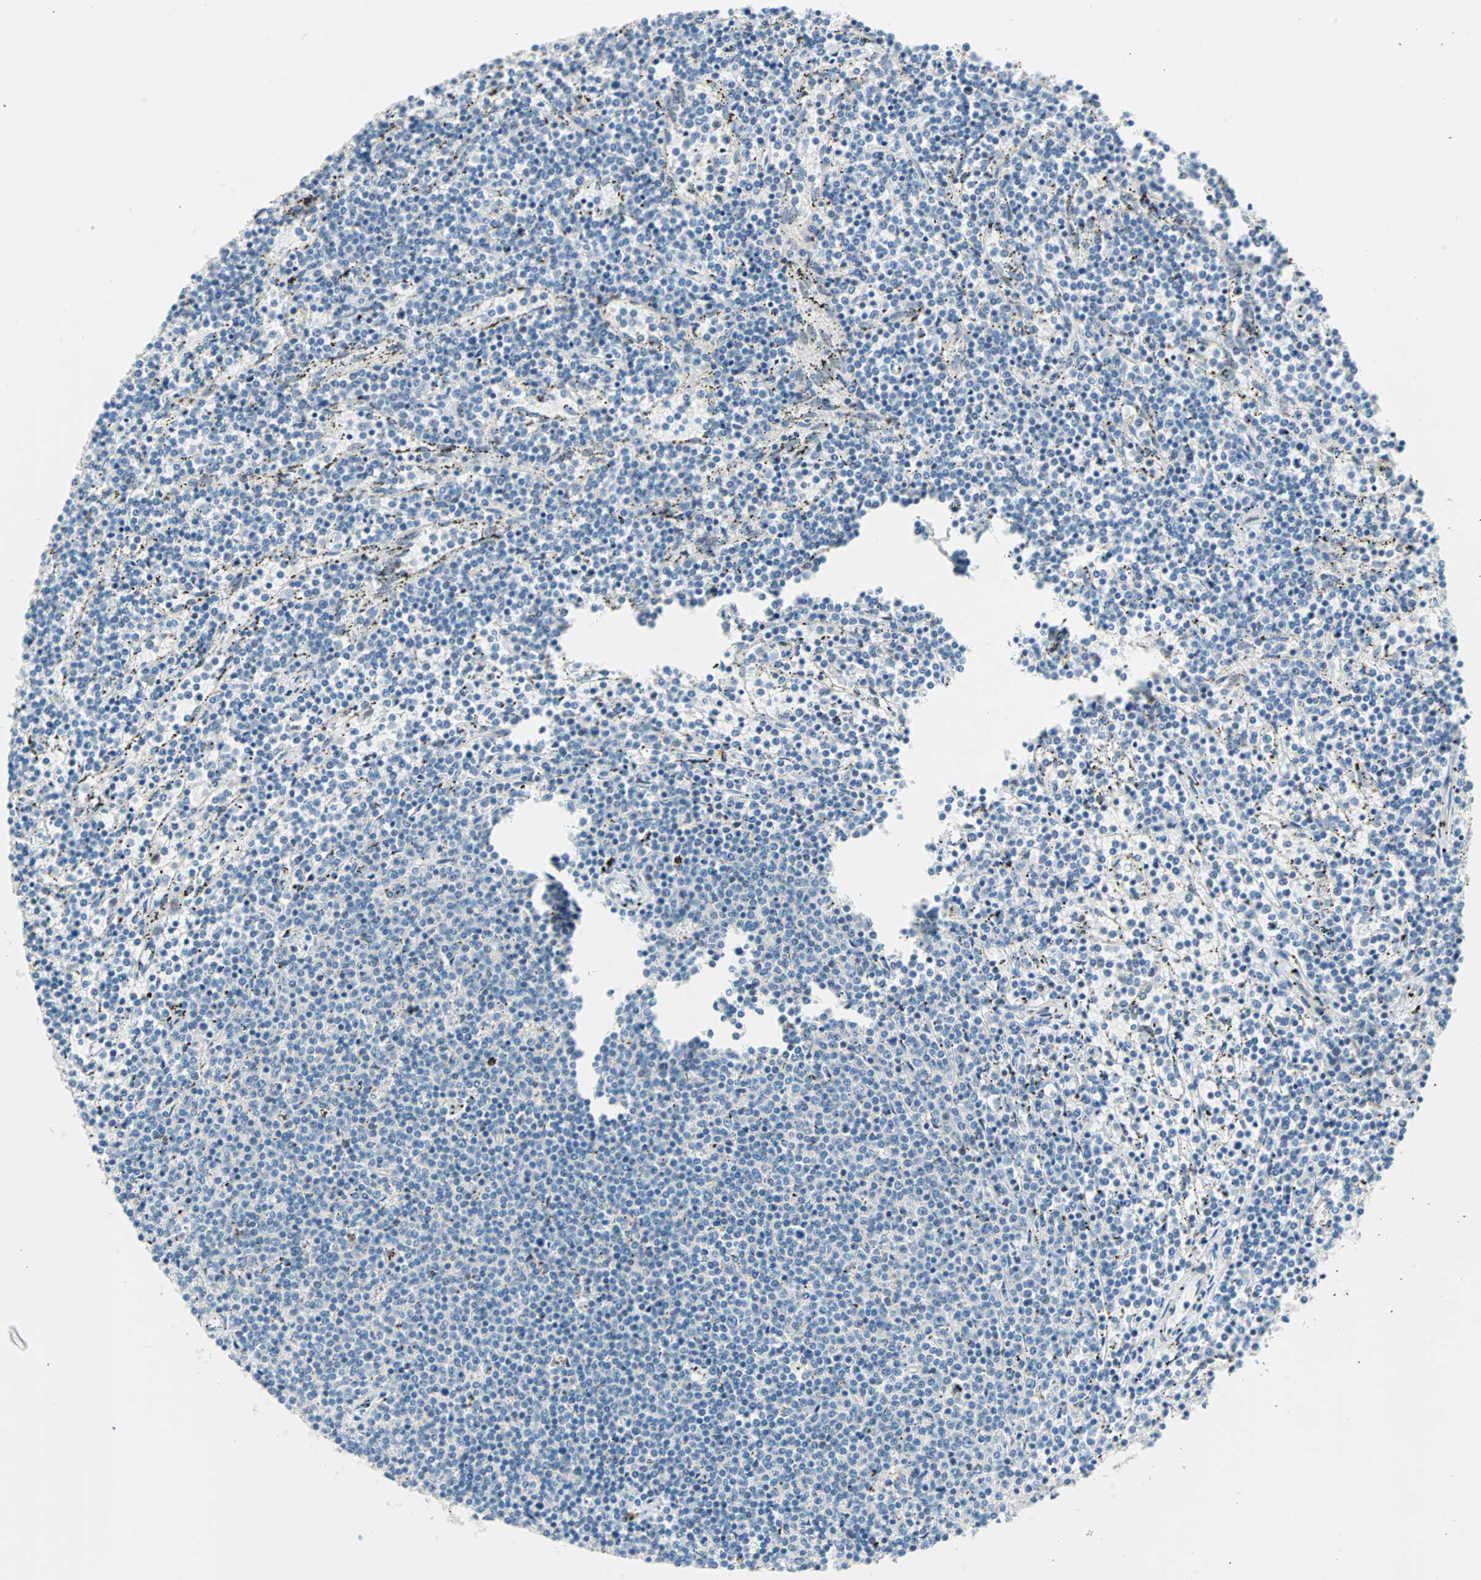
{"staining": {"intensity": "negative", "quantity": "none", "location": "none"}, "tissue": "lymphoma", "cell_type": "Tumor cells", "image_type": "cancer", "snomed": [{"axis": "morphology", "description": "Malignant lymphoma, non-Hodgkin's type, Low grade"}, {"axis": "topography", "description": "Spleen"}], "caption": "Image shows no significant protein expression in tumor cells of low-grade malignant lymphoma, non-Hodgkin's type.", "gene": "TMEM163", "patient": {"sex": "female", "age": 50}}